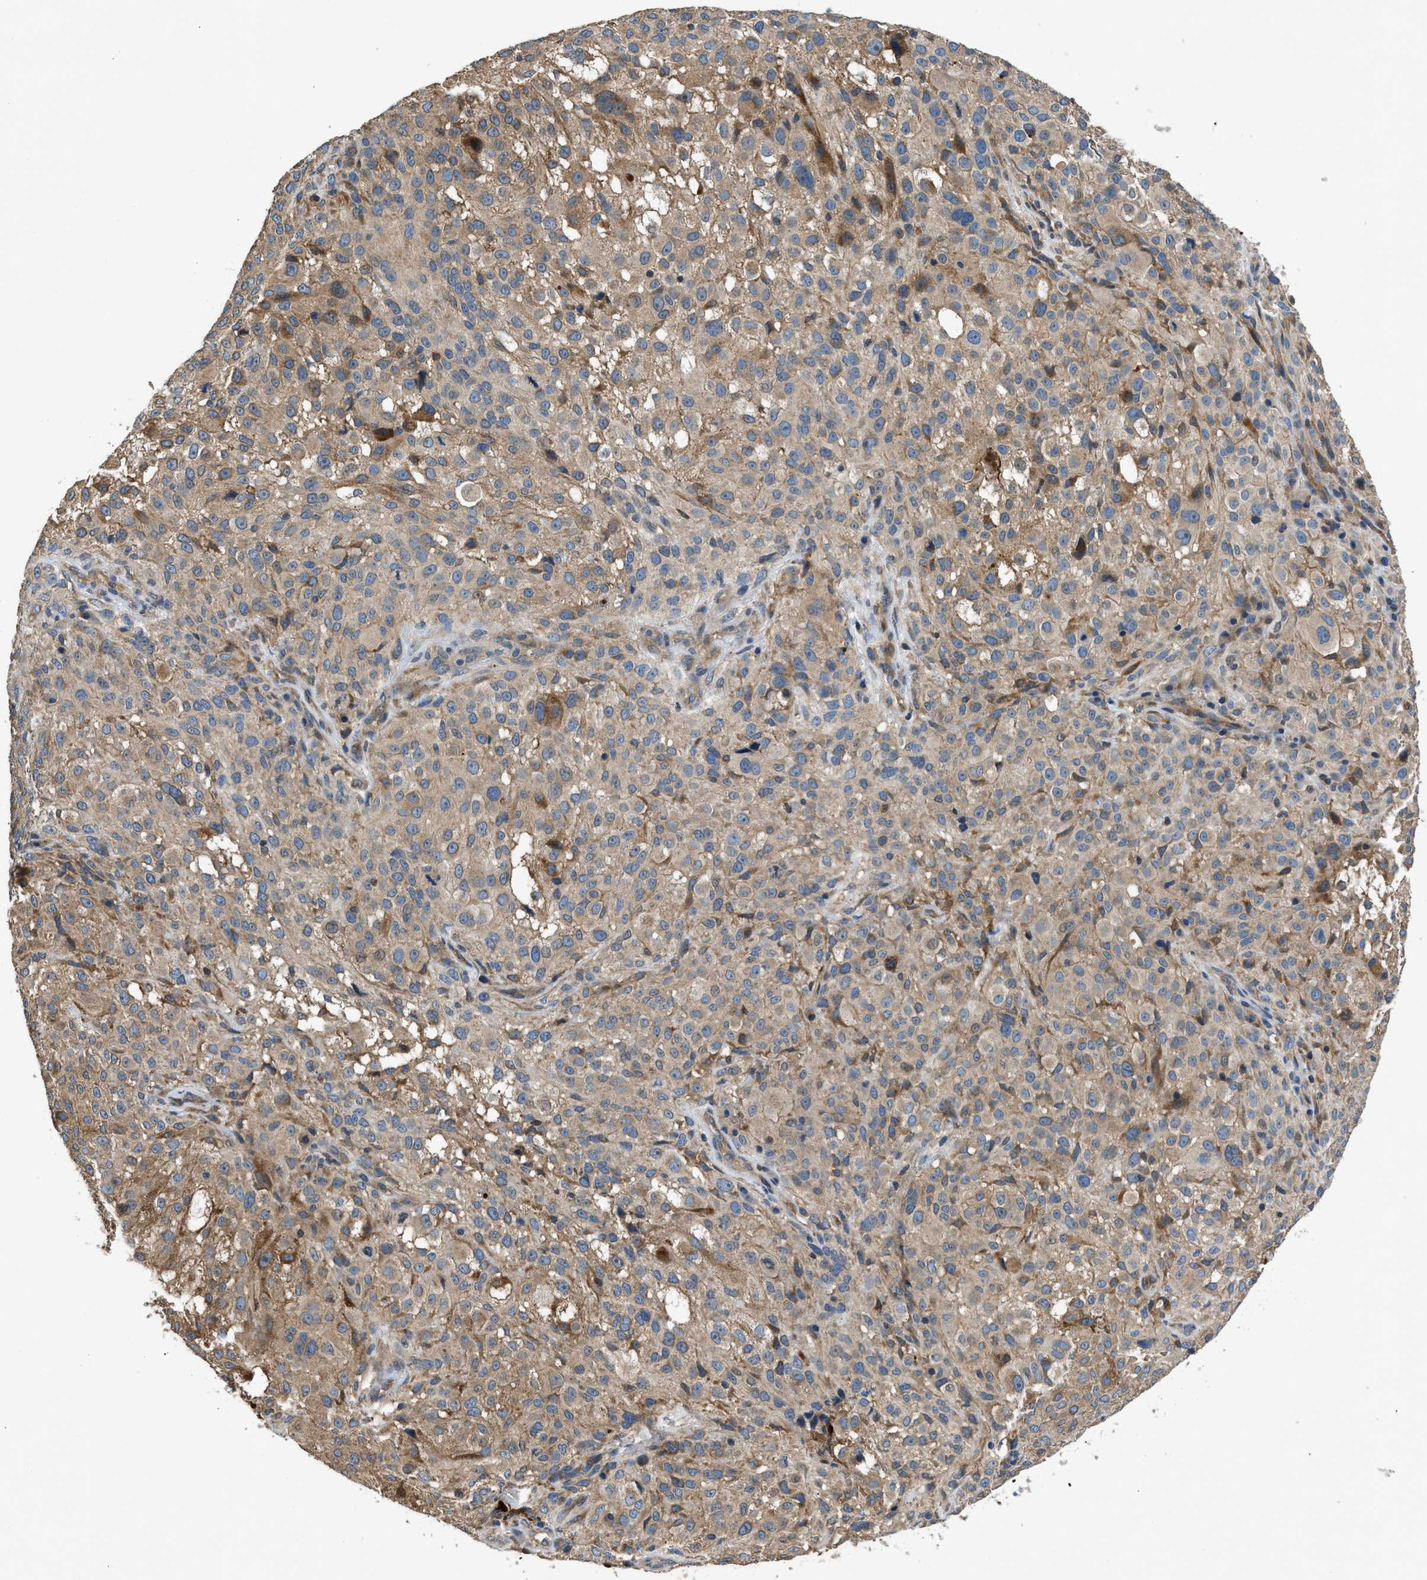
{"staining": {"intensity": "weak", "quantity": ">75%", "location": "cytoplasmic/membranous"}, "tissue": "melanoma", "cell_type": "Tumor cells", "image_type": "cancer", "snomed": [{"axis": "morphology", "description": "Necrosis, NOS"}, {"axis": "morphology", "description": "Malignant melanoma, NOS"}, {"axis": "topography", "description": "Skin"}], "caption": "Protein expression analysis of melanoma demonstrates weak cytoplasmic/membranous expression in about >75% of tumor cells.", "gene": "IL3RA", "patient": {"sex": "female", "age": 87}}